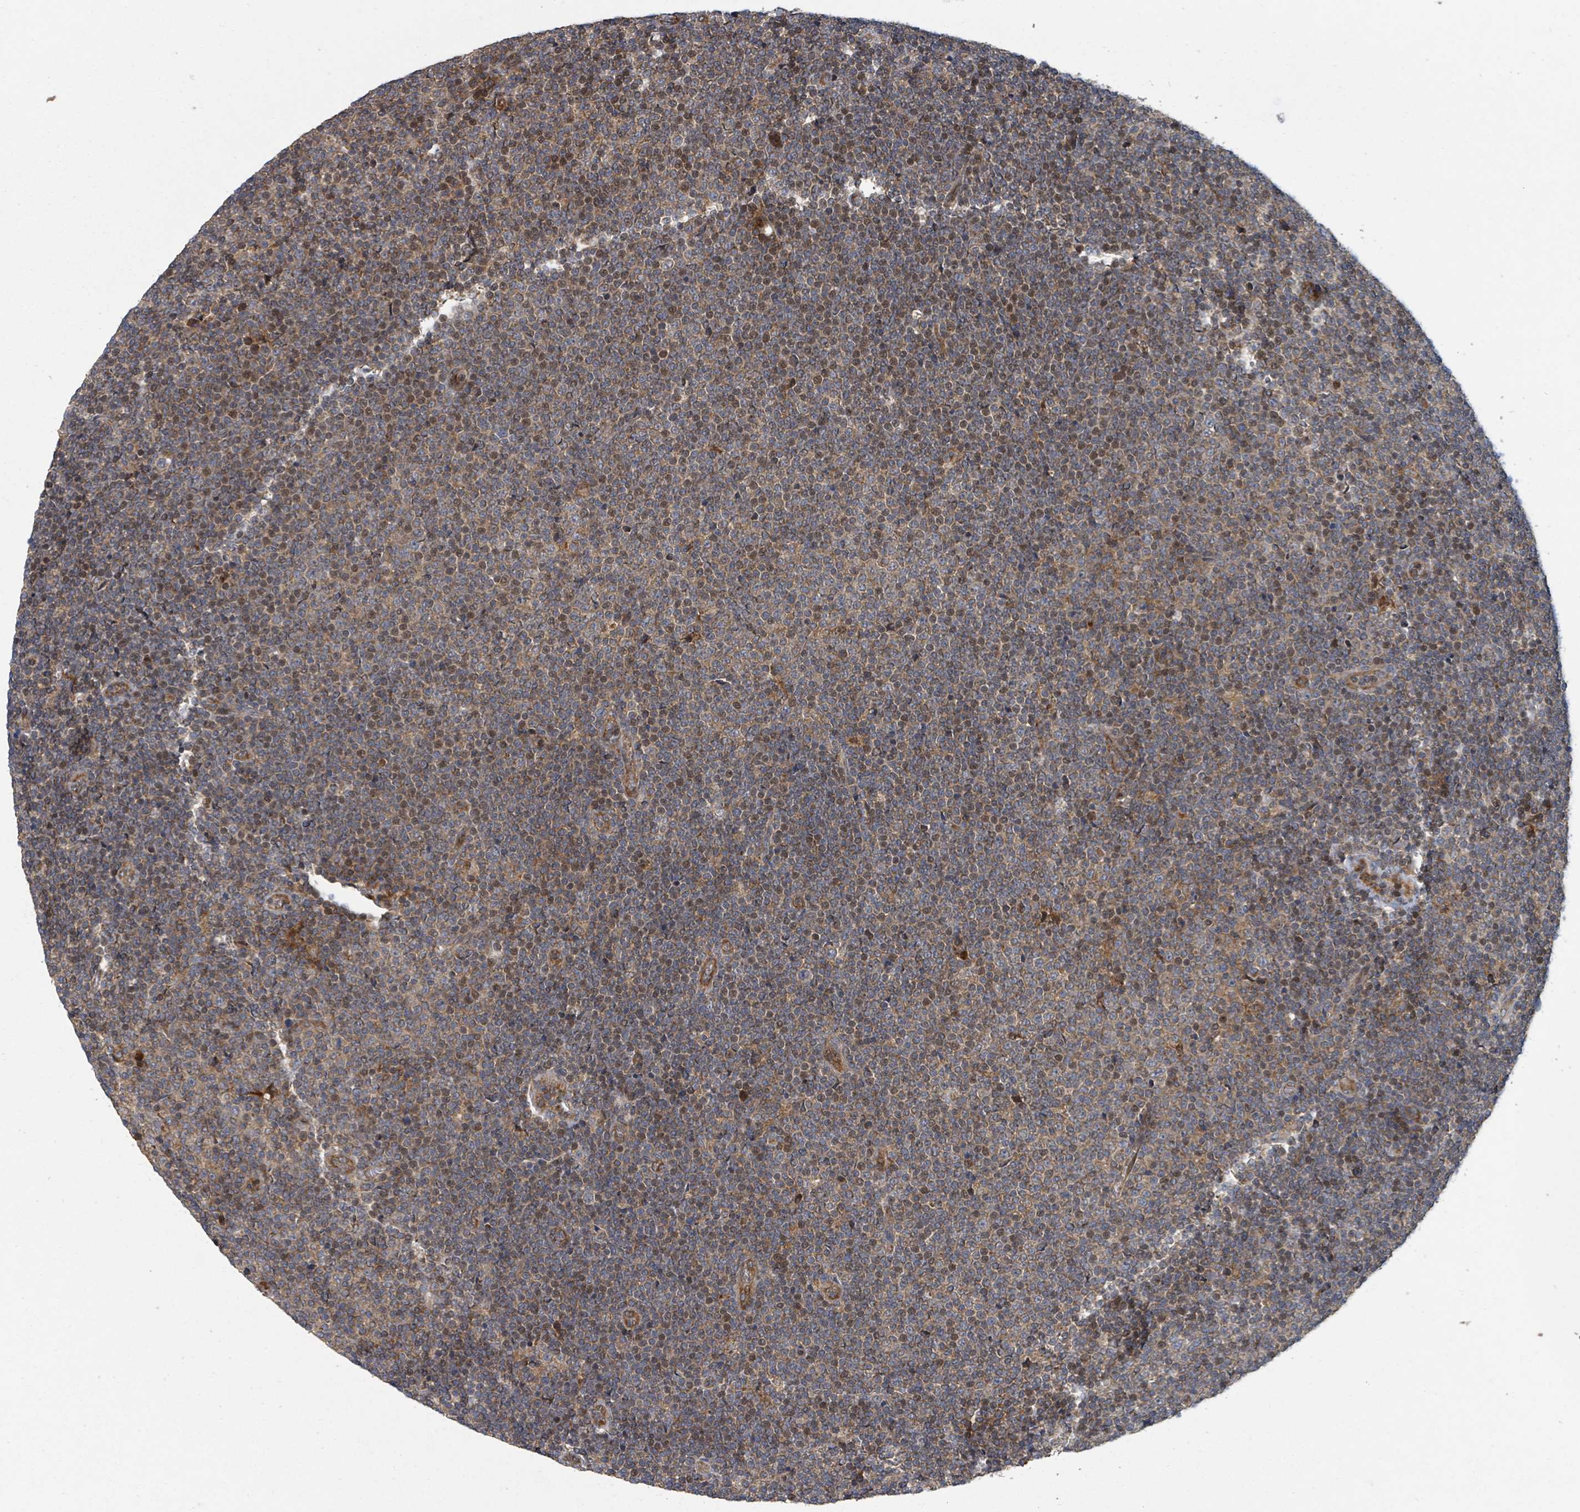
{"staining": {"intensity": "moderate", "quantity": ">75%", "location": "cytoplasmic/membranous"}, "tissue": "lymphoma", "cell_type": "Tumor cells", "image_type": "cancer", "snomed": [{"axis": "morphology", "description": "Malignant lymphoma, non-Hodgkin's type, Low grade"}, {"axis": "topography", "description": "Lymph node"}], "caption": "Immunohistochemical staining of lymphoma displays moderate cytoplasmic/membranous protein staining in approximately >75% of tumor cells.", "gene": "DPM1", "patient": {"sex": "male", "age": 48}}